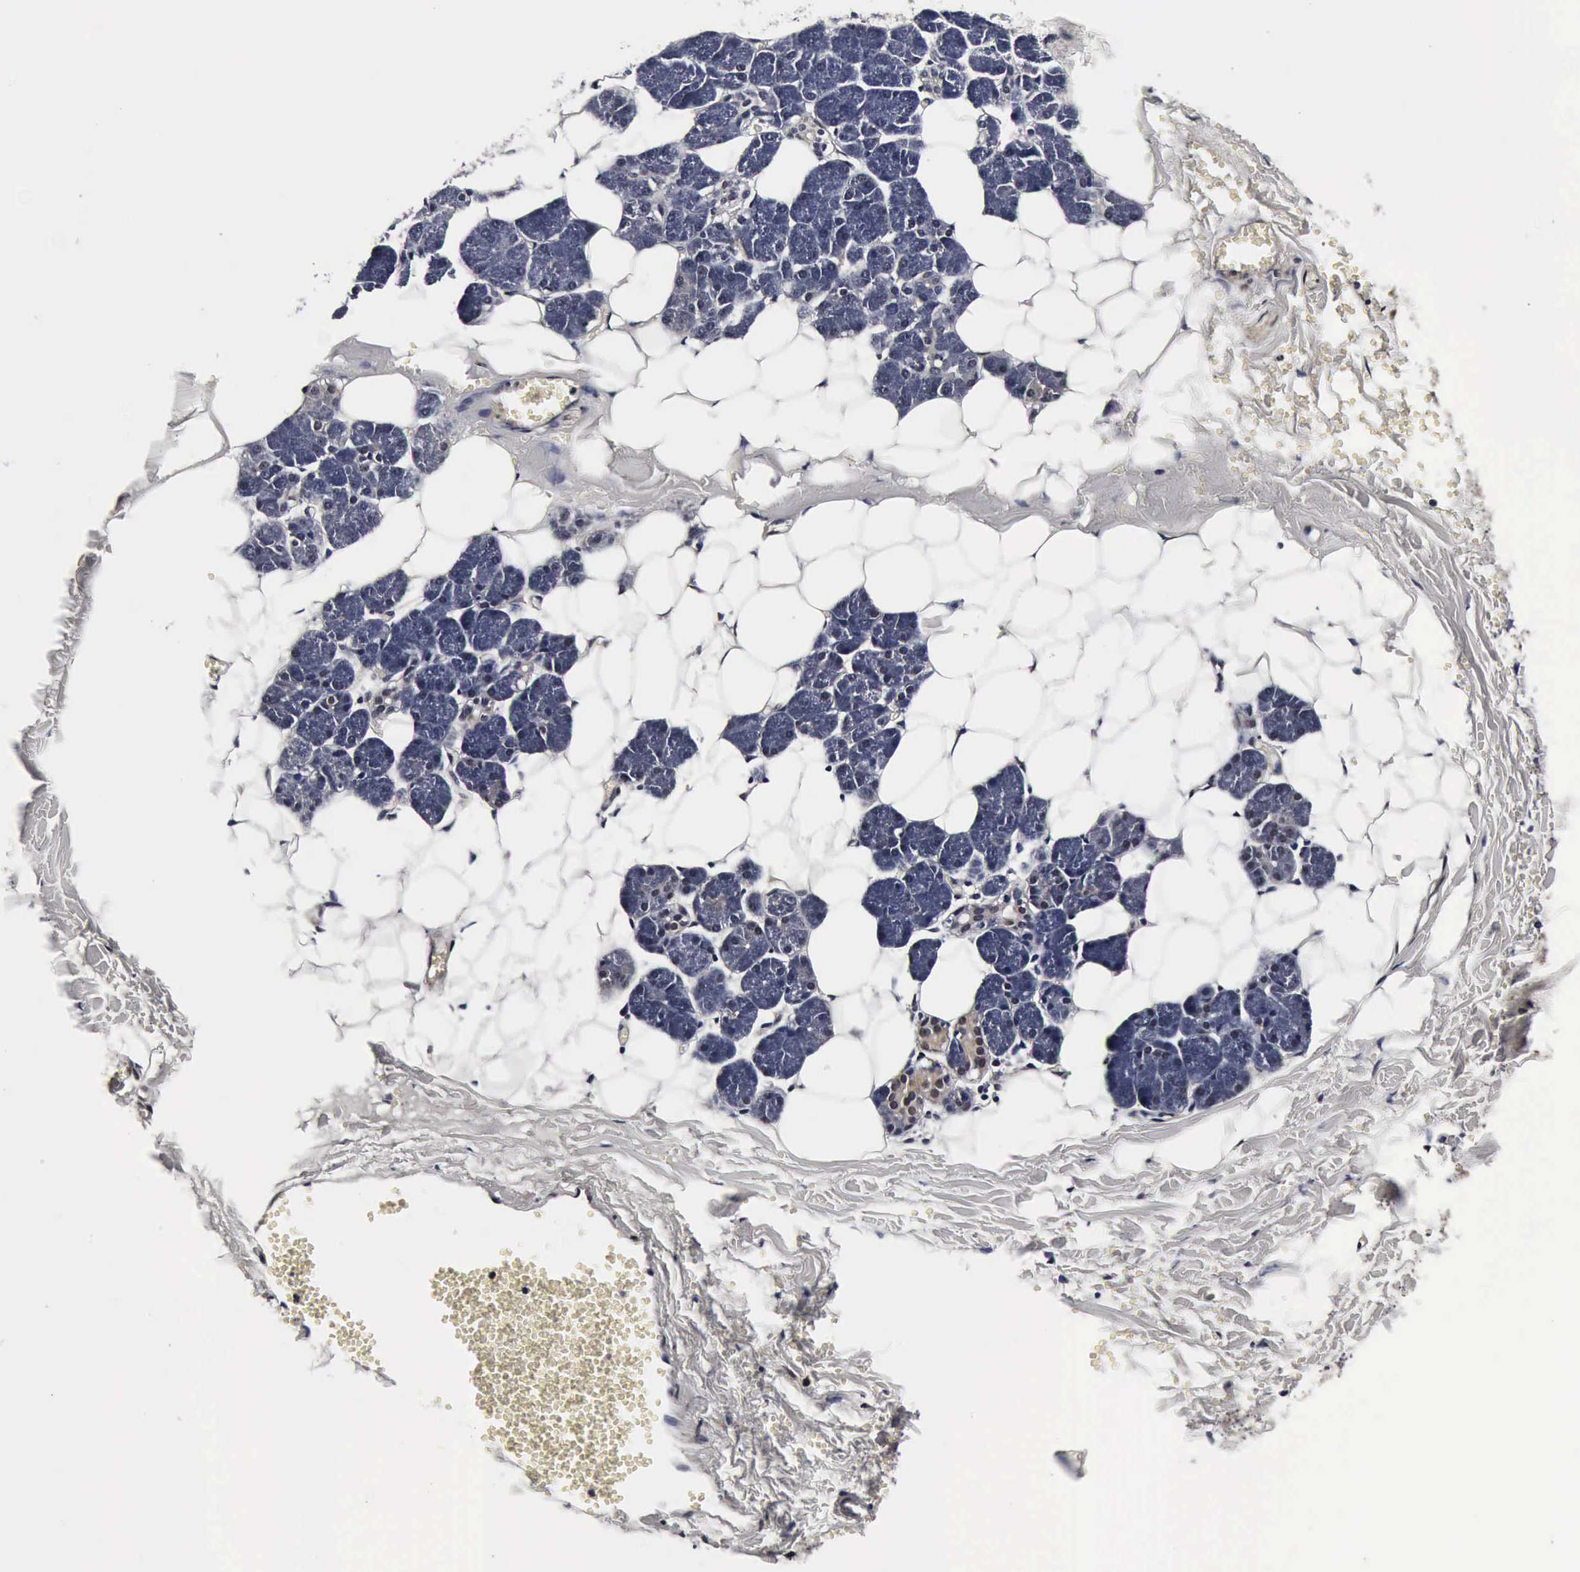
{"staining": {"intensity": "moderate", "quantity": "25%-75%", "location": "cytoplasmic/membranous"}, "tissue": "salivary gland", "cell_type": "Glandular cells", "image_type": "normal", "snomed": [{"axis": "morphology", "description": "Normal tissue, NOS"}, {"axis": "morphology", "description": "Adenoma, NOS"}, {"axis": "topography", "description": "Salivary gland"}], "caption": "A high-resolution histopathology image shows immunohistochemistry (IHC) staining of benign salivary gland, which demonstrates moderate cytoplasmic/membranous staining in about 25%-75% of glandular cells.", "gene": "UBC", "patient": {"sex": "female", "age": 32}}